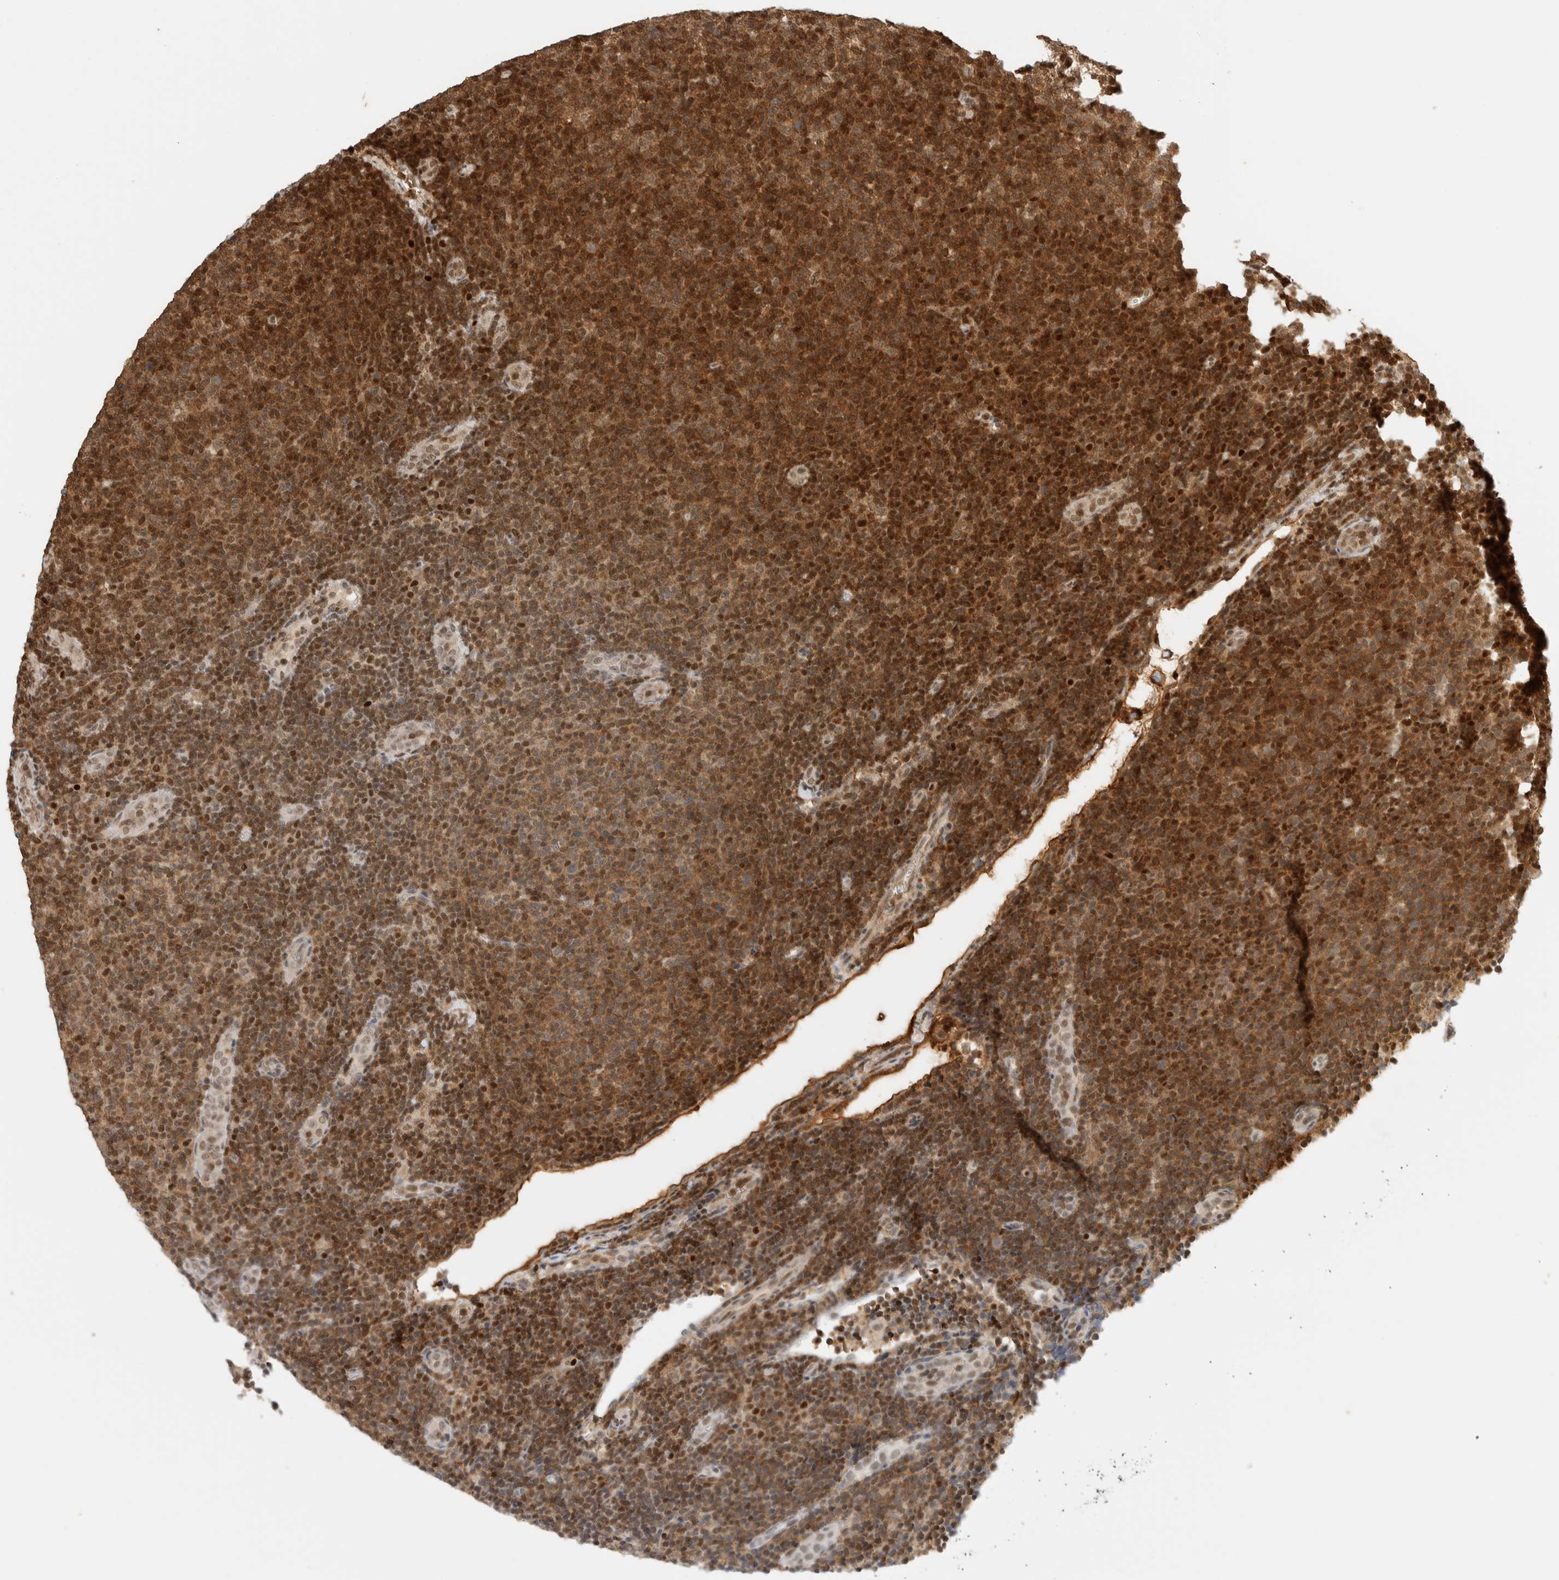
{"staining": {"intensity": "strong", "quantity": ">75%", "location": "cytoplasmic/membranous,nuclear"}, "tissue": "lymphoma", "cell_type": "Tumor cells", "image_type": "cancer", "snomed": [{"axis": "morphology", "description": "Malignant lymphoma, non-Hodgkin's type, Low grade"}, {"axis": "topography", "description": "Lymph node"}], "caption": "This is a micrograph of immunohistochemistry (IHC) staining of low-grade malignant lymphoma, non-Hodgkin's type, which shows strong expression in the cytoplasmic/membranous and nuclear of tumor cells.", "gene": "SNRNP40", "patient": {"sex": "male", "age": 66}}